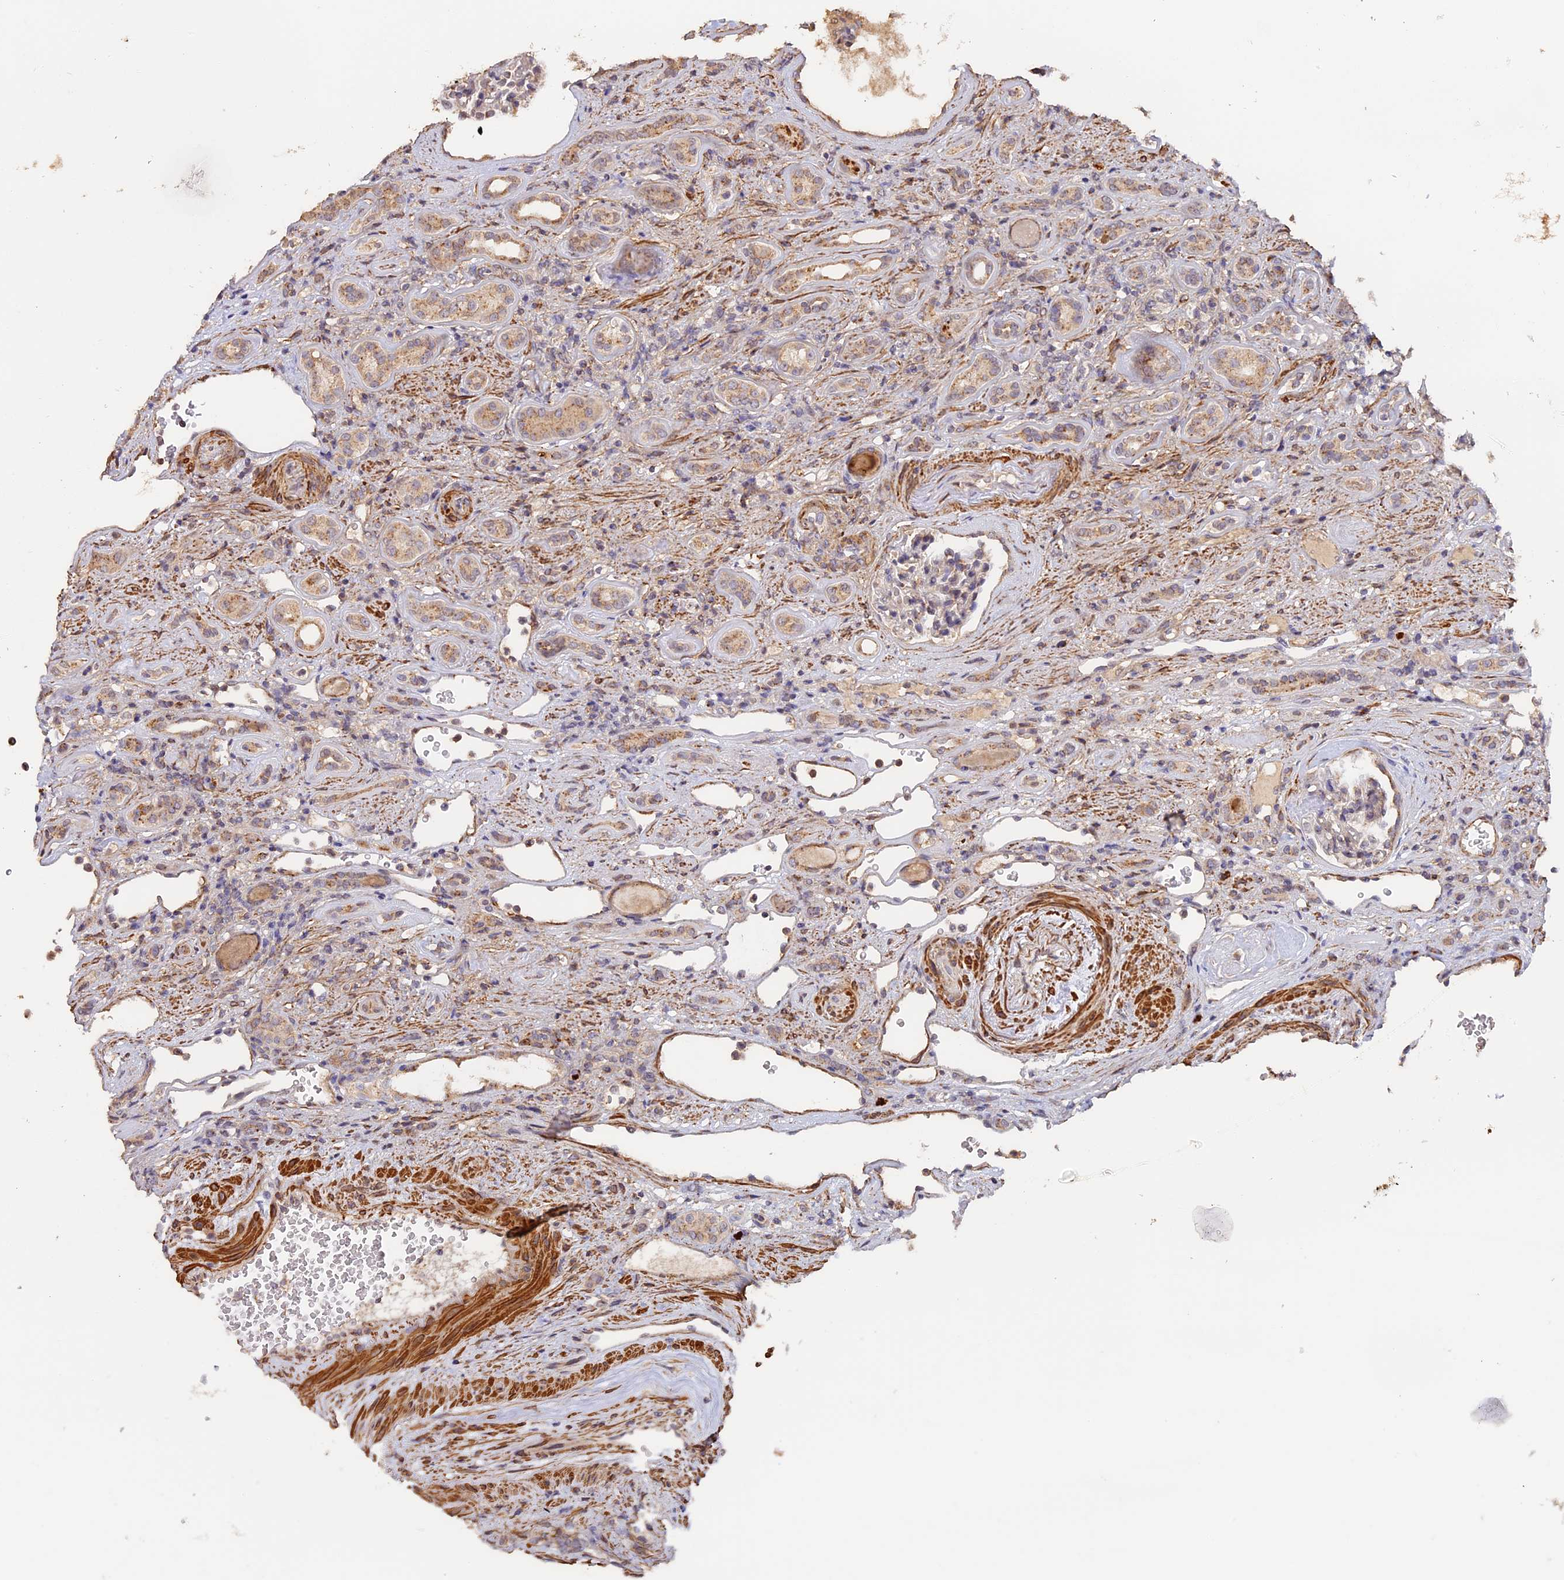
{"staining": {"intensity": "weak", "quantity": "25%-75%", "location": "cytoplasmic/membranous"}, "tissue": "renal cancer", "cell_type": "Tumor cells", "image_type": "cancer", "snomed": [{"axis": "morphology", "description": "Adenocarcinoma, NOS"}, {"axis": "topography", "description": "Kidney"}], "caption": "Renal cancer stained with IHC displays weak cytoplasmic/membranous staining in about 25%-75% of tumor cells. Immunohistochemistry stains the protein of interest in brown and the nuclei are stained blue.", "gene": "TANGO6", "patient": {"sex": "female", "age": 69}}